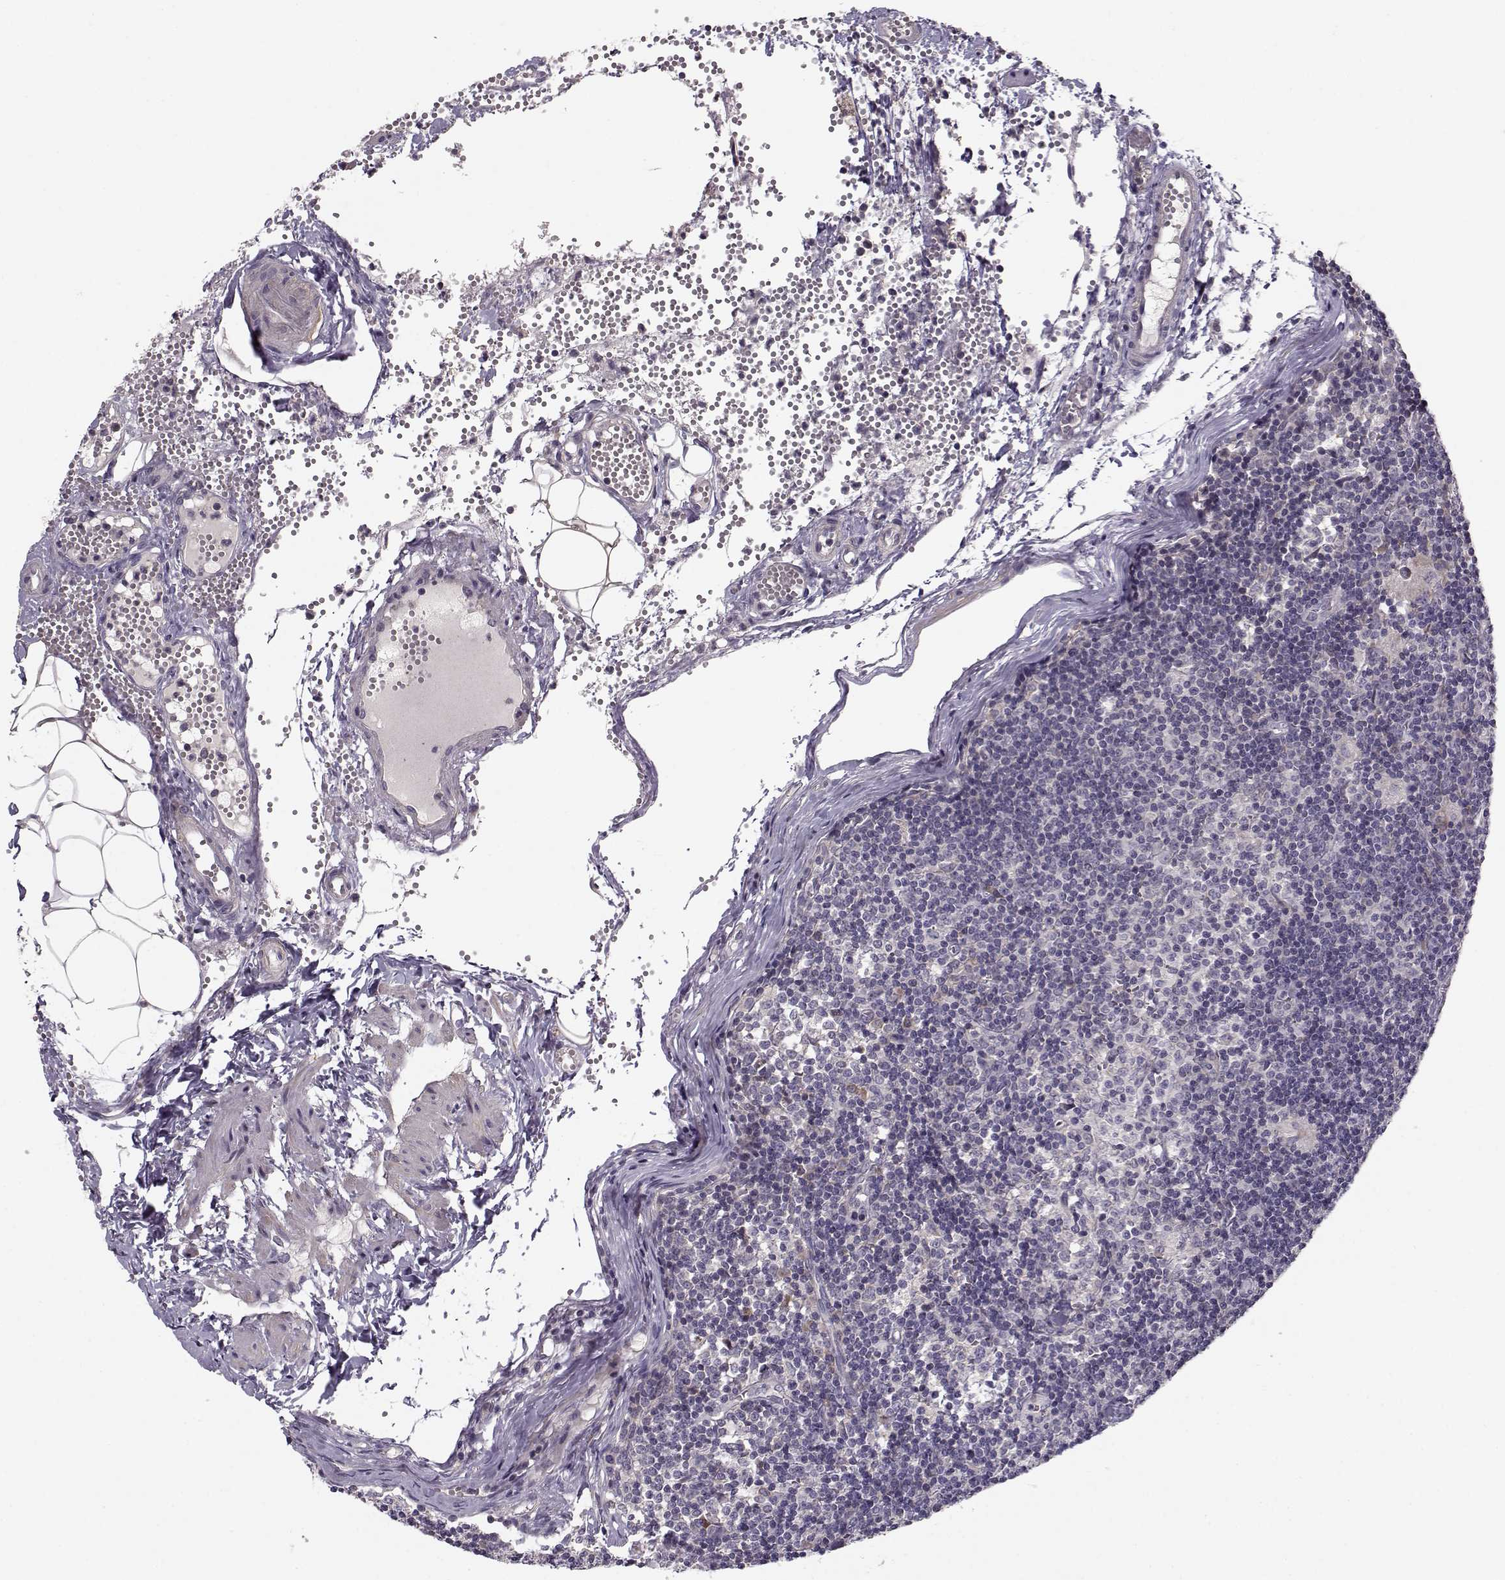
{"staining": {"intensity": "negative", "quantity": "none", "location": "none"}, "tissue": "lymph node", "cell_type": "Germinal center cells", "image_type": "normal", "snomed": [{"axis": "morphology", "description": "Normal tissue, NOS"}, {"axis": "topography", "description": "Lymph node"}], "caption": "The photomicrograph exhibits no significant expression in germinal center cells of lymph node. (Brightfield microscopy of DAB (3,3'-diaminobenzidine) immunohistochemistry (IHC) at high magnification).", "gene": "ENTPD8", "patient": {"sex": "female", "age": 52}}